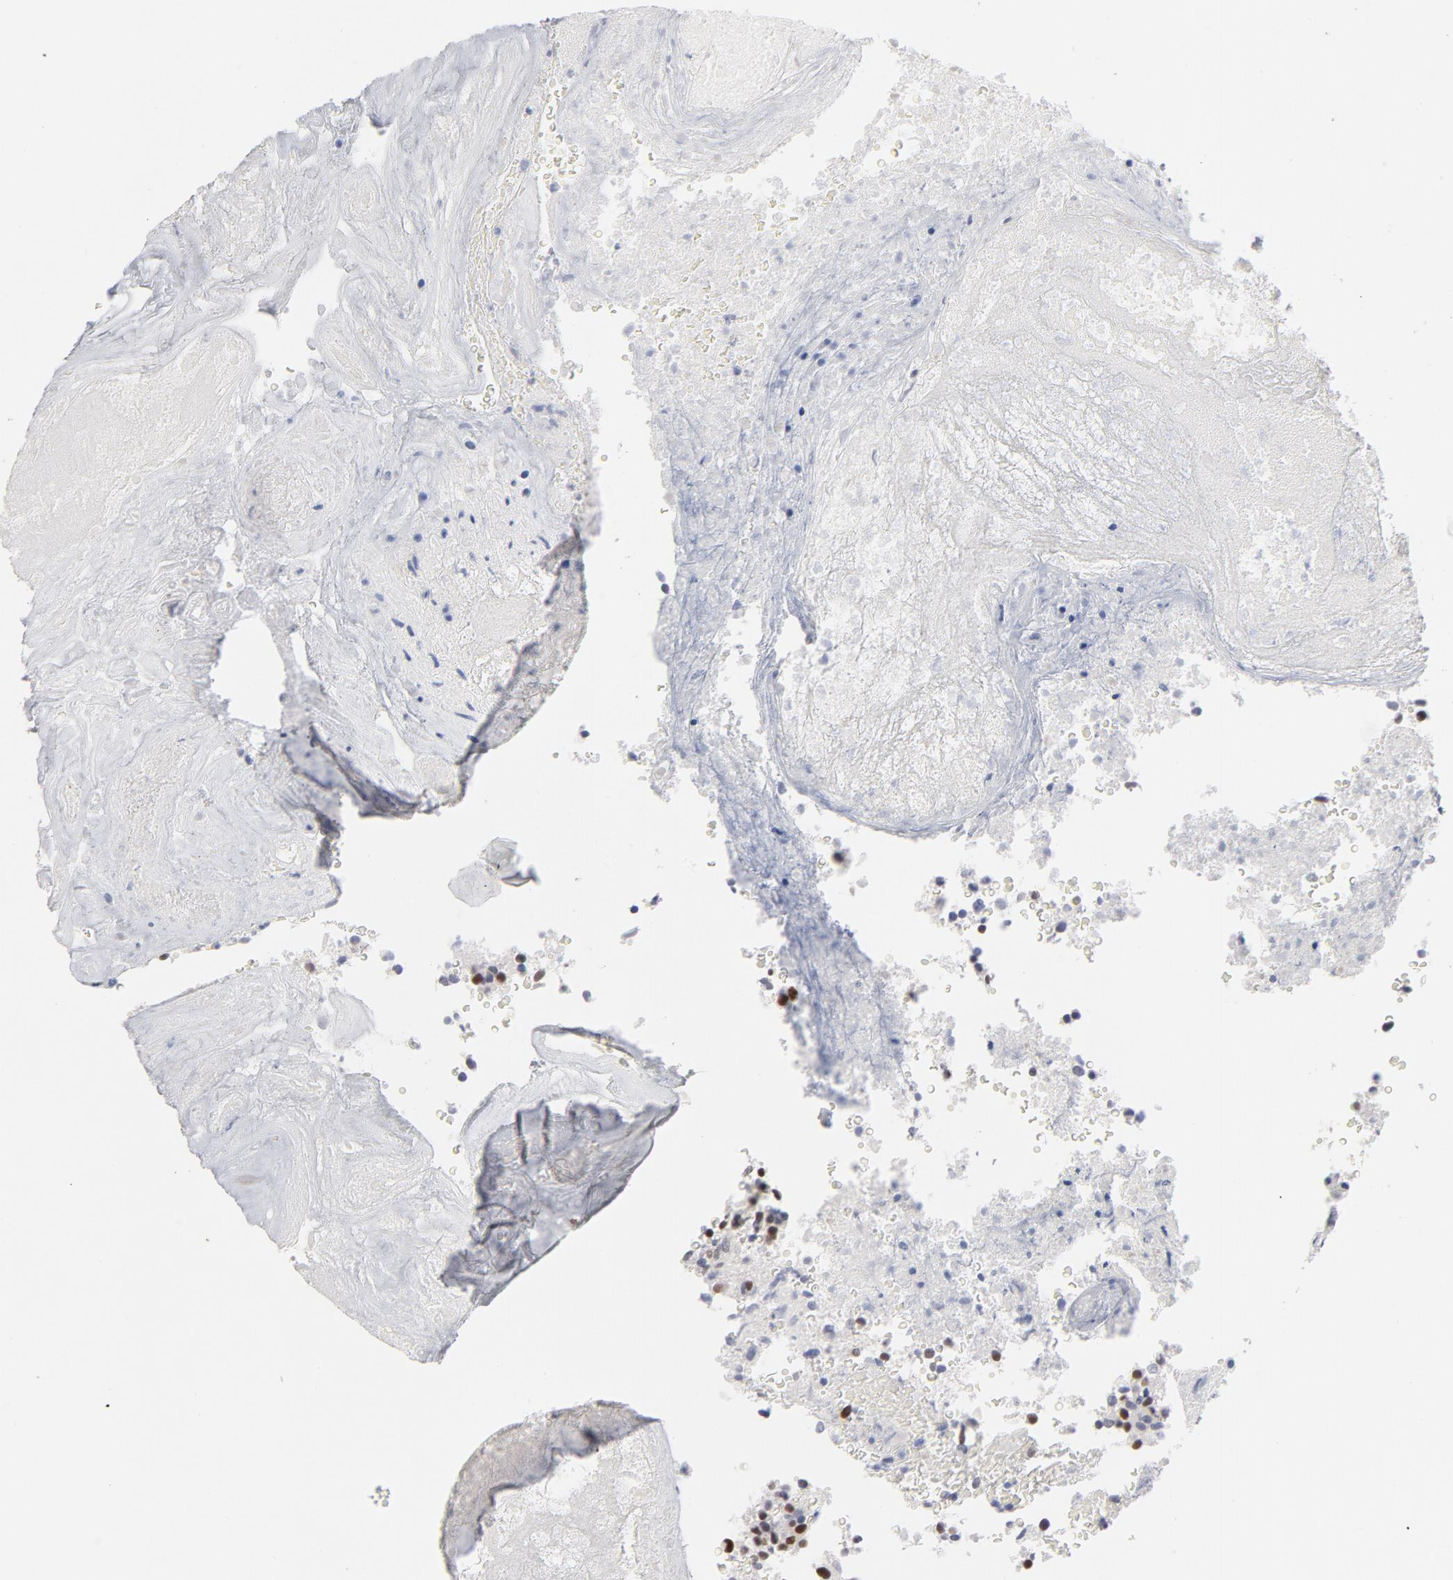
{"staining": {"intensity": "strong", "quantity": "25%-75%", "location": "nuclear"}, "tissue": "glioma", "cell_type": "Tumor cells", "image_type": "cancer", "snomed": [{"axis": "morphology", "description": "Normal tissue, NOS"}, {"axis": "morphology", "description": "Glioma, malignant, High grade"}, {"axis": "topography", "description": "Cerebral cortex"}], "caption": "Protein staining of malignant glioma (high-grade) tissue reveals strong nuclear positivity in about 25%-75% of tumor cells. (DAB IHC with brightfield microscopy, high magnification).", "gene": "MCM7", "patient": {"sex": "male", "age": 75}}